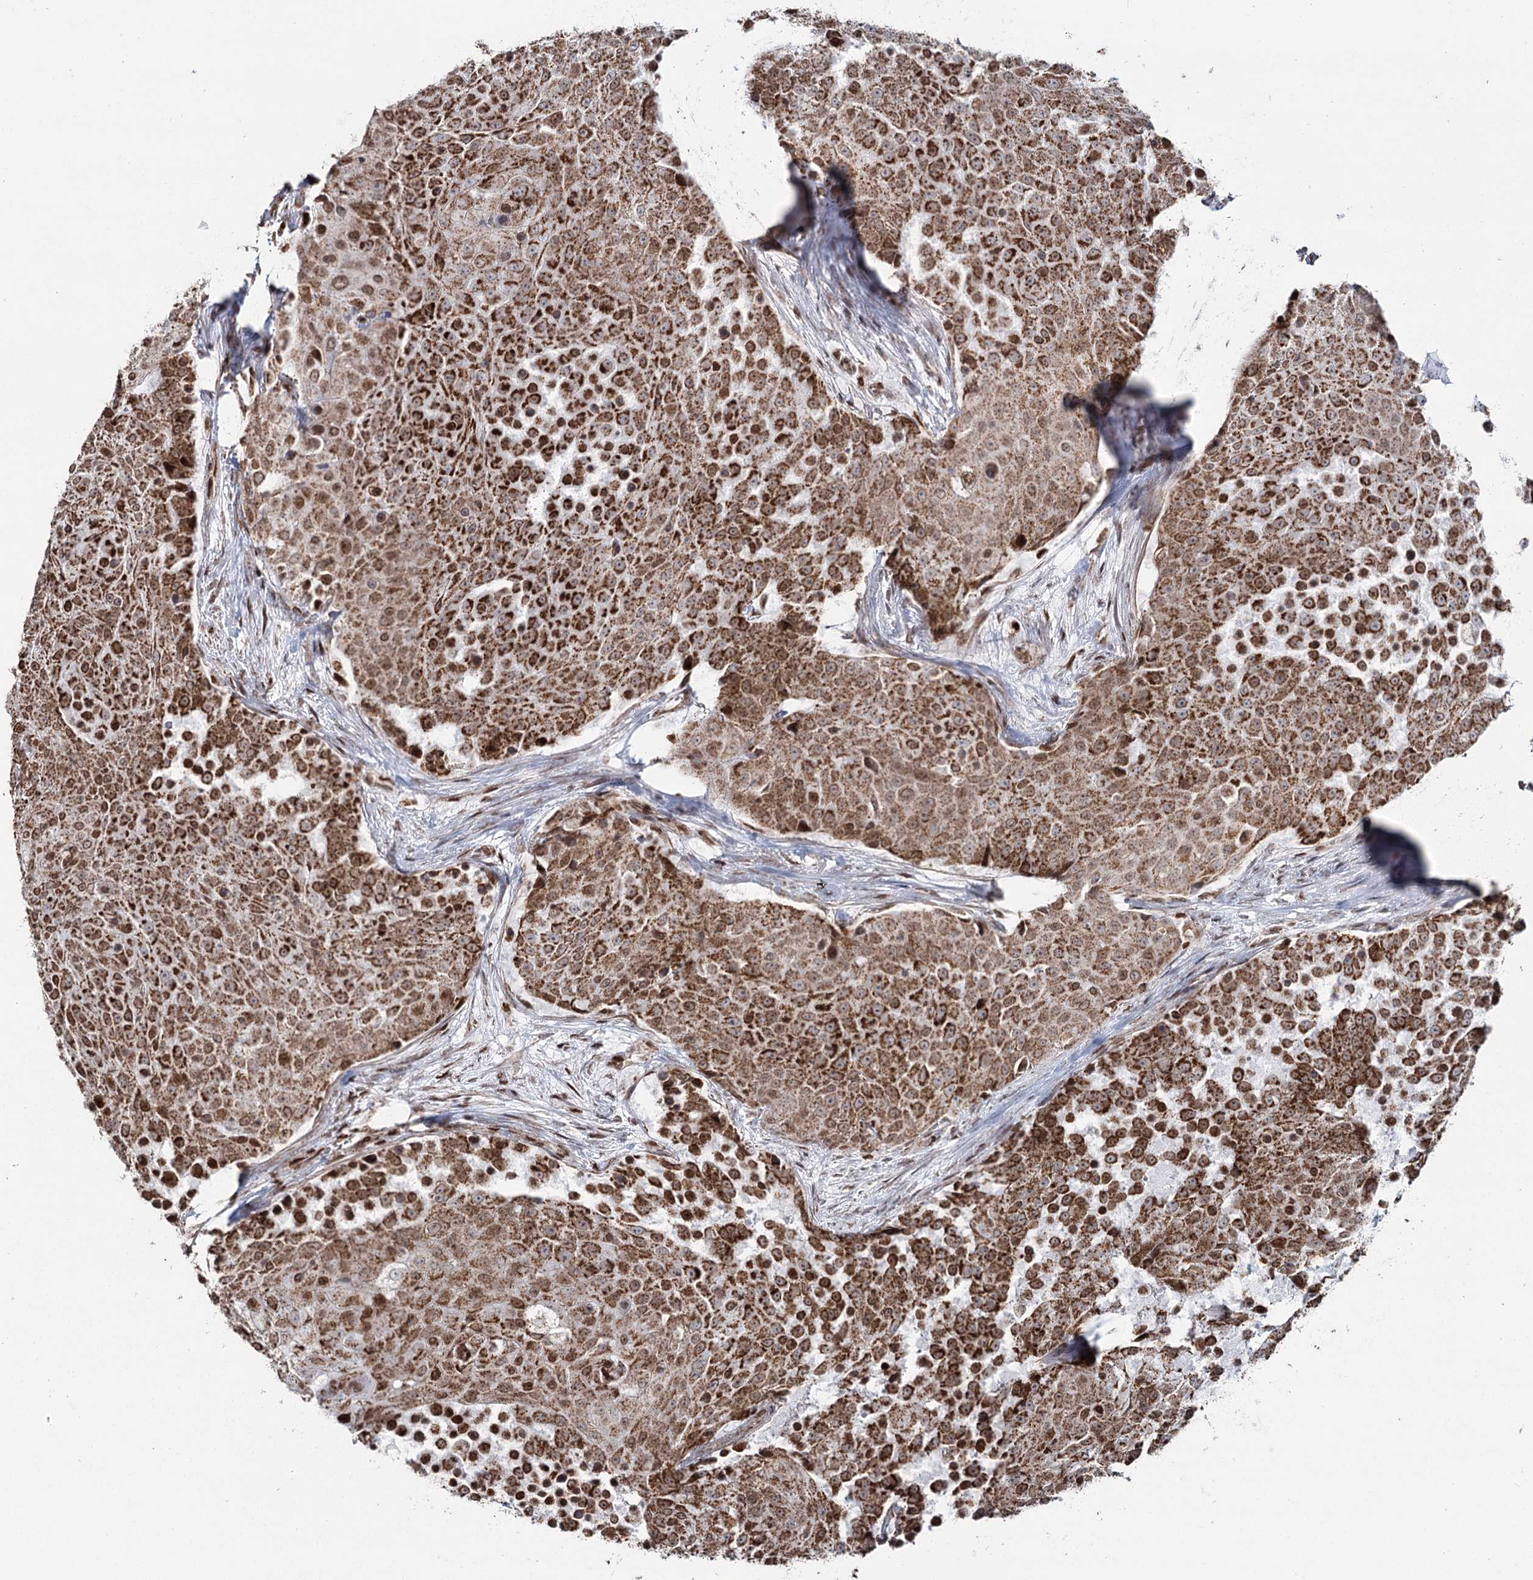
{"staining": {"intensity": "strong", "quantity": ">75%", "location": "cytoplasmic/membranous,nuclear"}, "tissue": "urothelial cancer", "cell_type": "Tumor cells", "image_type": "cancer", "snomed": [{"axis": "morphology", "description": "Urothelial carcinoma, High grade"}, {"axis": "topography", "description": "Urinary bladder"}], "caption": "Brown immunohistochemical staining in urothelial cancer displays strong cytoplasmic/membranous and nuclear staining in approximately >75% of tumor cells.", "gene": "PDHX", "patient": {"sex": "female", "age": 63}}